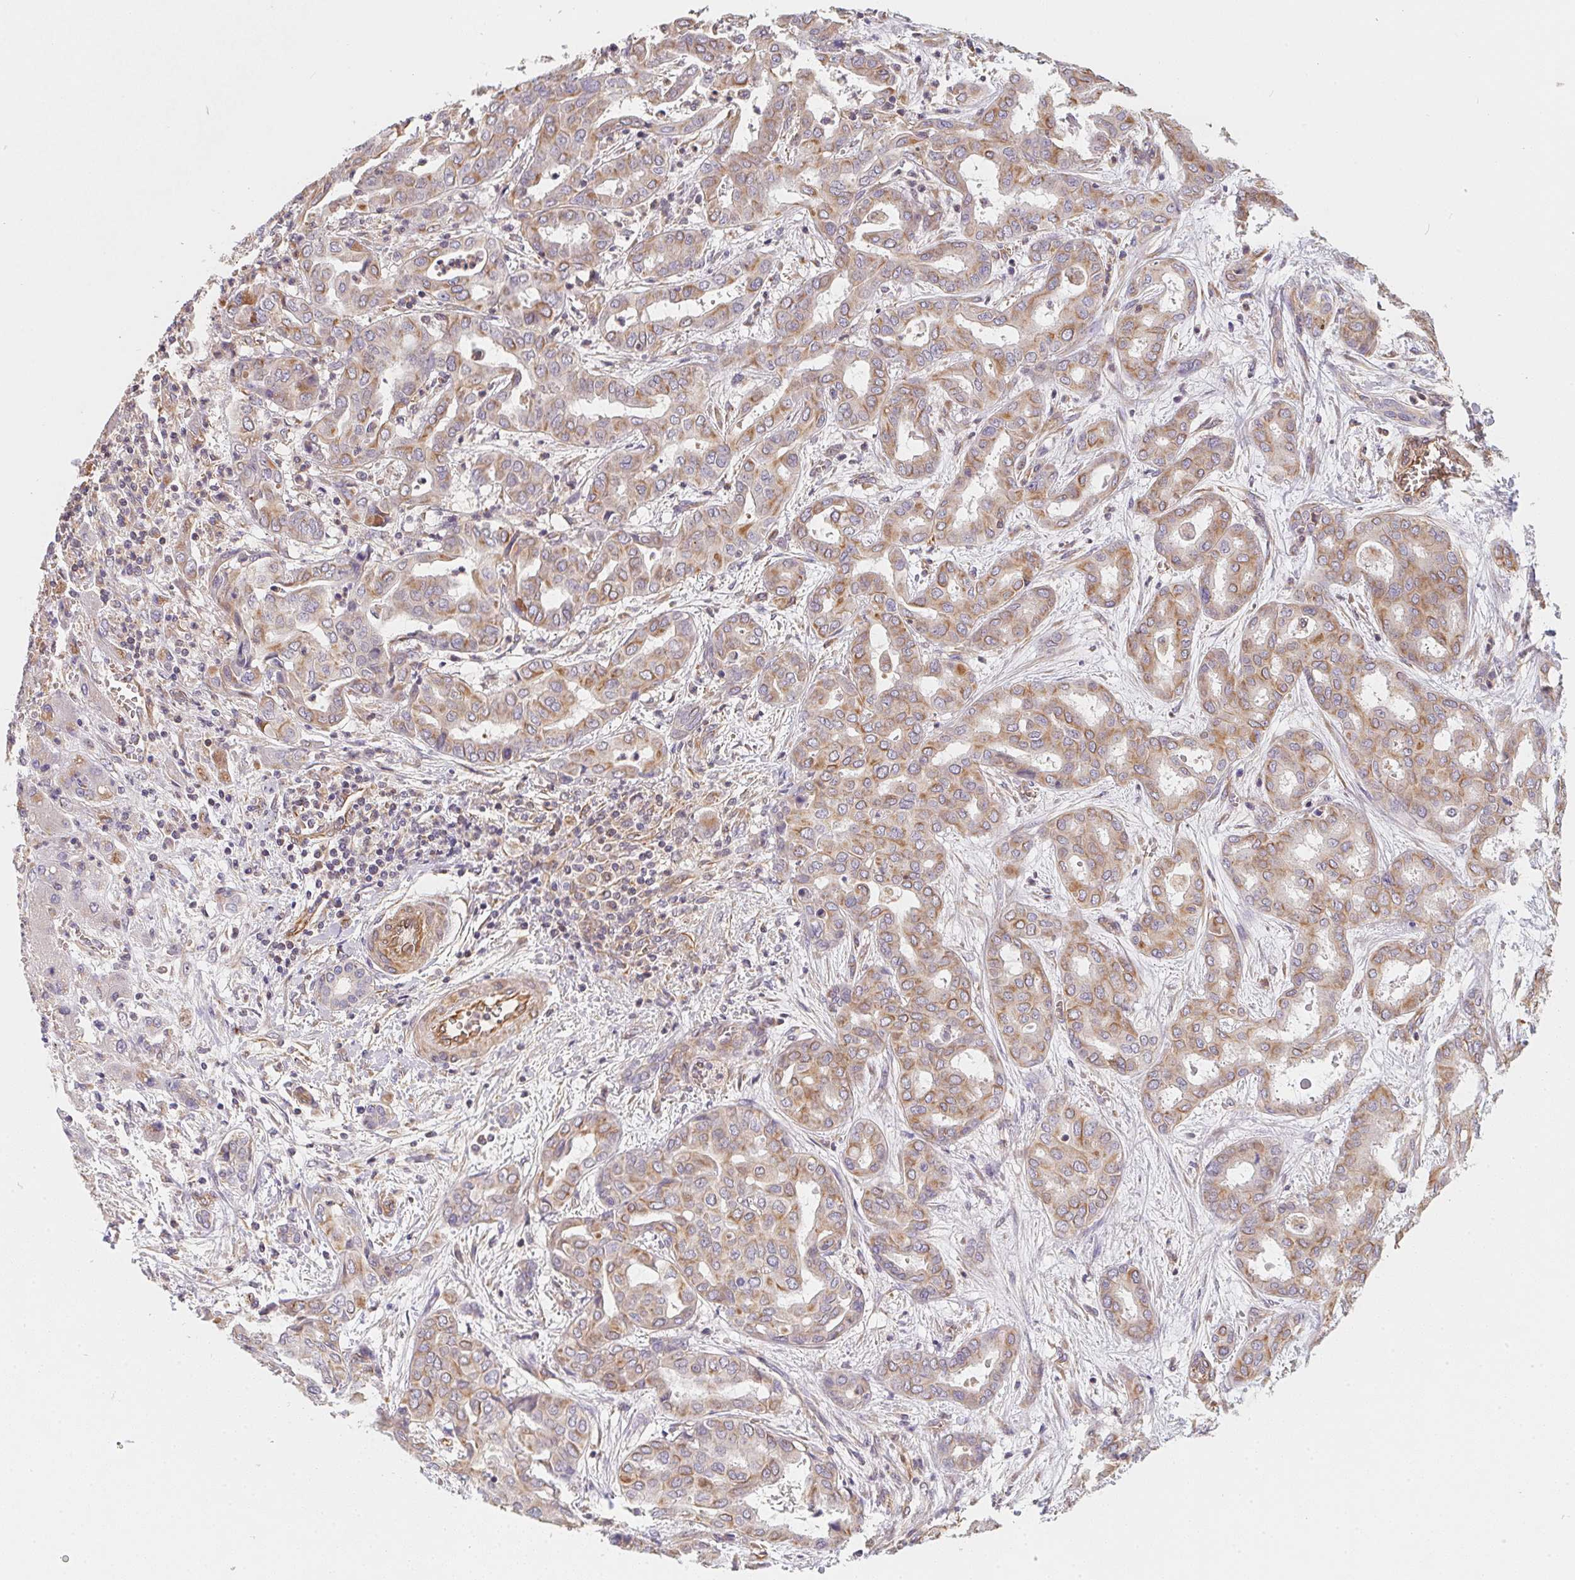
{"staining": {"intensity": "moderate", "quantity": "25%-75%", "location": "cytoplasmic/membranous"}, "tissue": "liver cancer", "cell_type": "Tumor cells", "image_type": "cancer", "snomed": [{"axis": "morphology", "description": "Cholangiocarcinoma"}, {"axis": "topography", "description": "Liver"}], "caption": "IHC of human liver cholangiocarcinoma displays medium levels of moderate cytoplasmic/membranous expression in about 25%-75% of tumor cells.", "gene": "TBKBP1", "patient": {"sex": "female", "age": 64}}